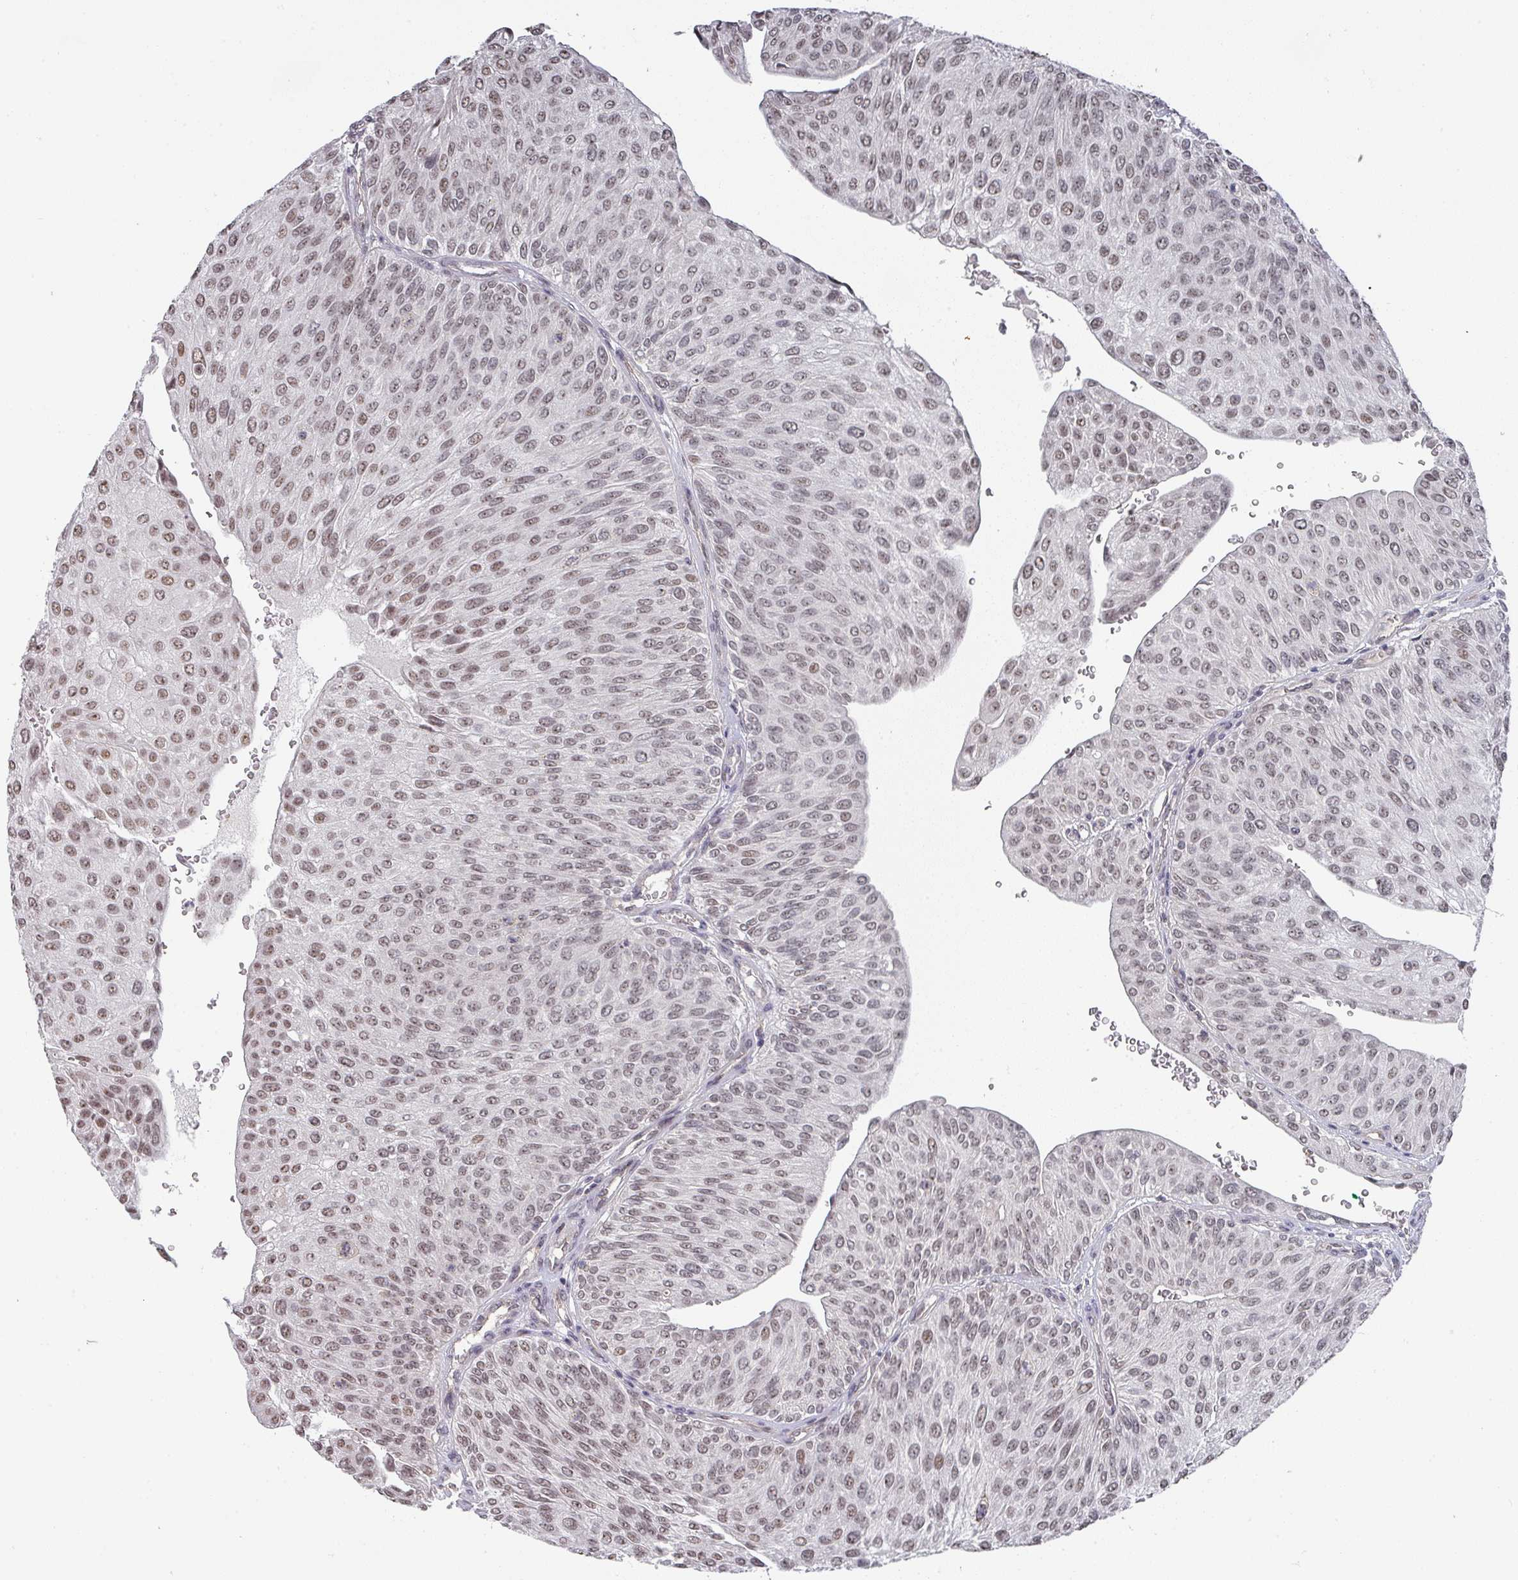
{"staining": {"intensity": "weak", "quantity": ">75%", "location": "nuclear"}, "tissue": "urothelial cancer", "cell_type": "Tumor cells", "image_type": "cancer", "snomed": [{"axis": "morphology", "description": "Urothelial carcinoma, NOS"}, {"axis": "topography", "description": "Urinary bladder"}], "caption": "Immunohistochemistry micrograph of neoplastic tissue: human transitional cell carcinoma stained using IHC displays low levels of weak protein expression localized specifically in the nuclear of tumor cells, appearing as a nuclear brown color.", "gene": "ZNF654", "patient": {"sex": "male", "age": 67}}